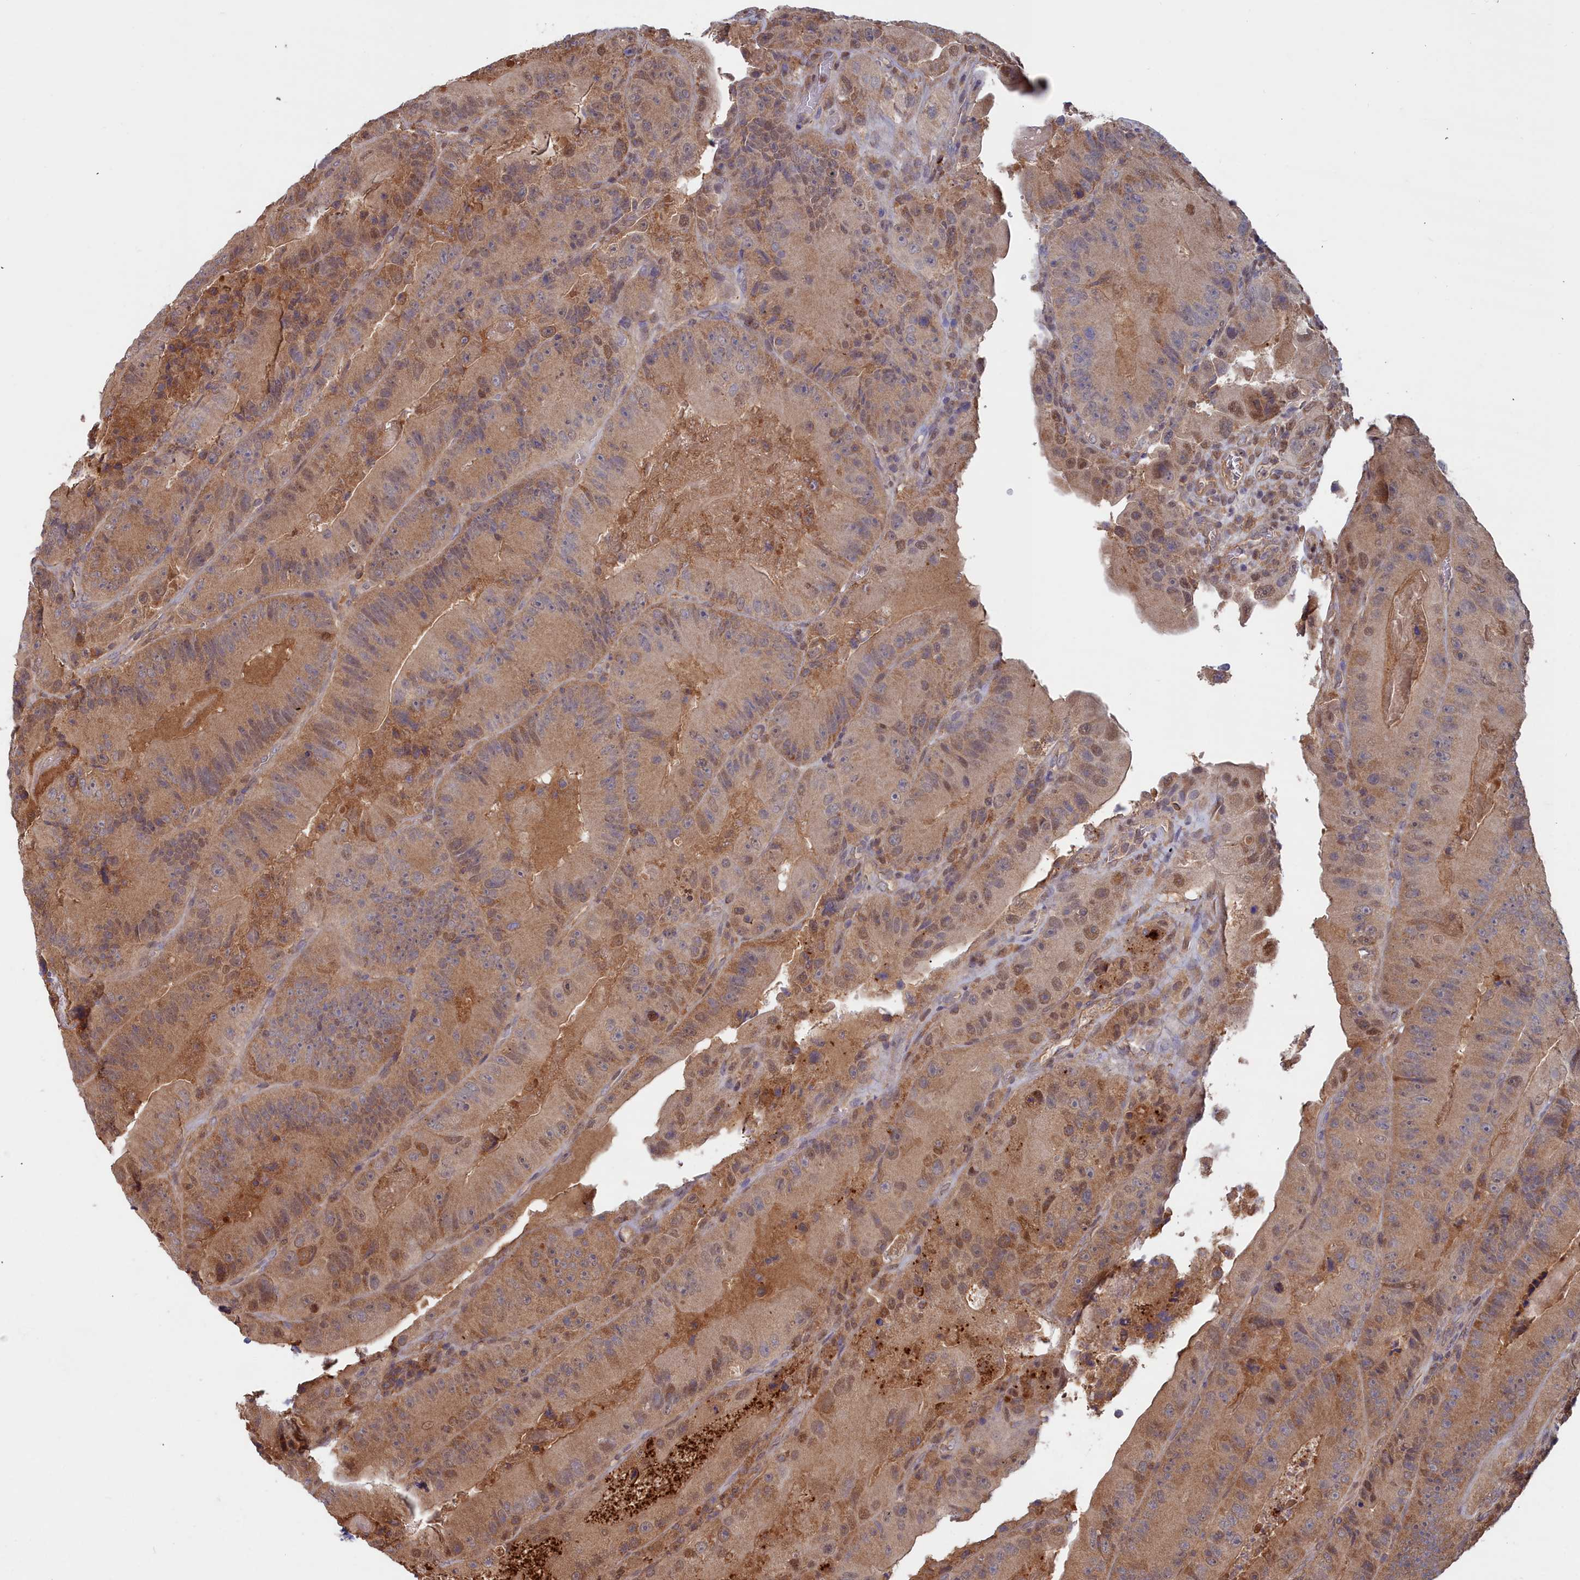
{"staining": {"intensity": "moderate", "quantity": ">75%", "location": "cytoplasmic/membranous"}, "tissue": "colorectal cancer", "cell_type": "Tumor cells", "image_type": "cancer", "snomed": [{"axis": "morphology", "description": "Adenocarcinoma, NOS"}, {"axis": "topography", "description": "Colon"}], "caption": "Brown immunohistochemical staining in human colorectal cancer (adenocarcinoma) shows moderate cytoplasmic/membranous staining in approximately >75% of tumor cells.", "gene": "GFRA2", "patient": {"sex": "female", "age": 86}}